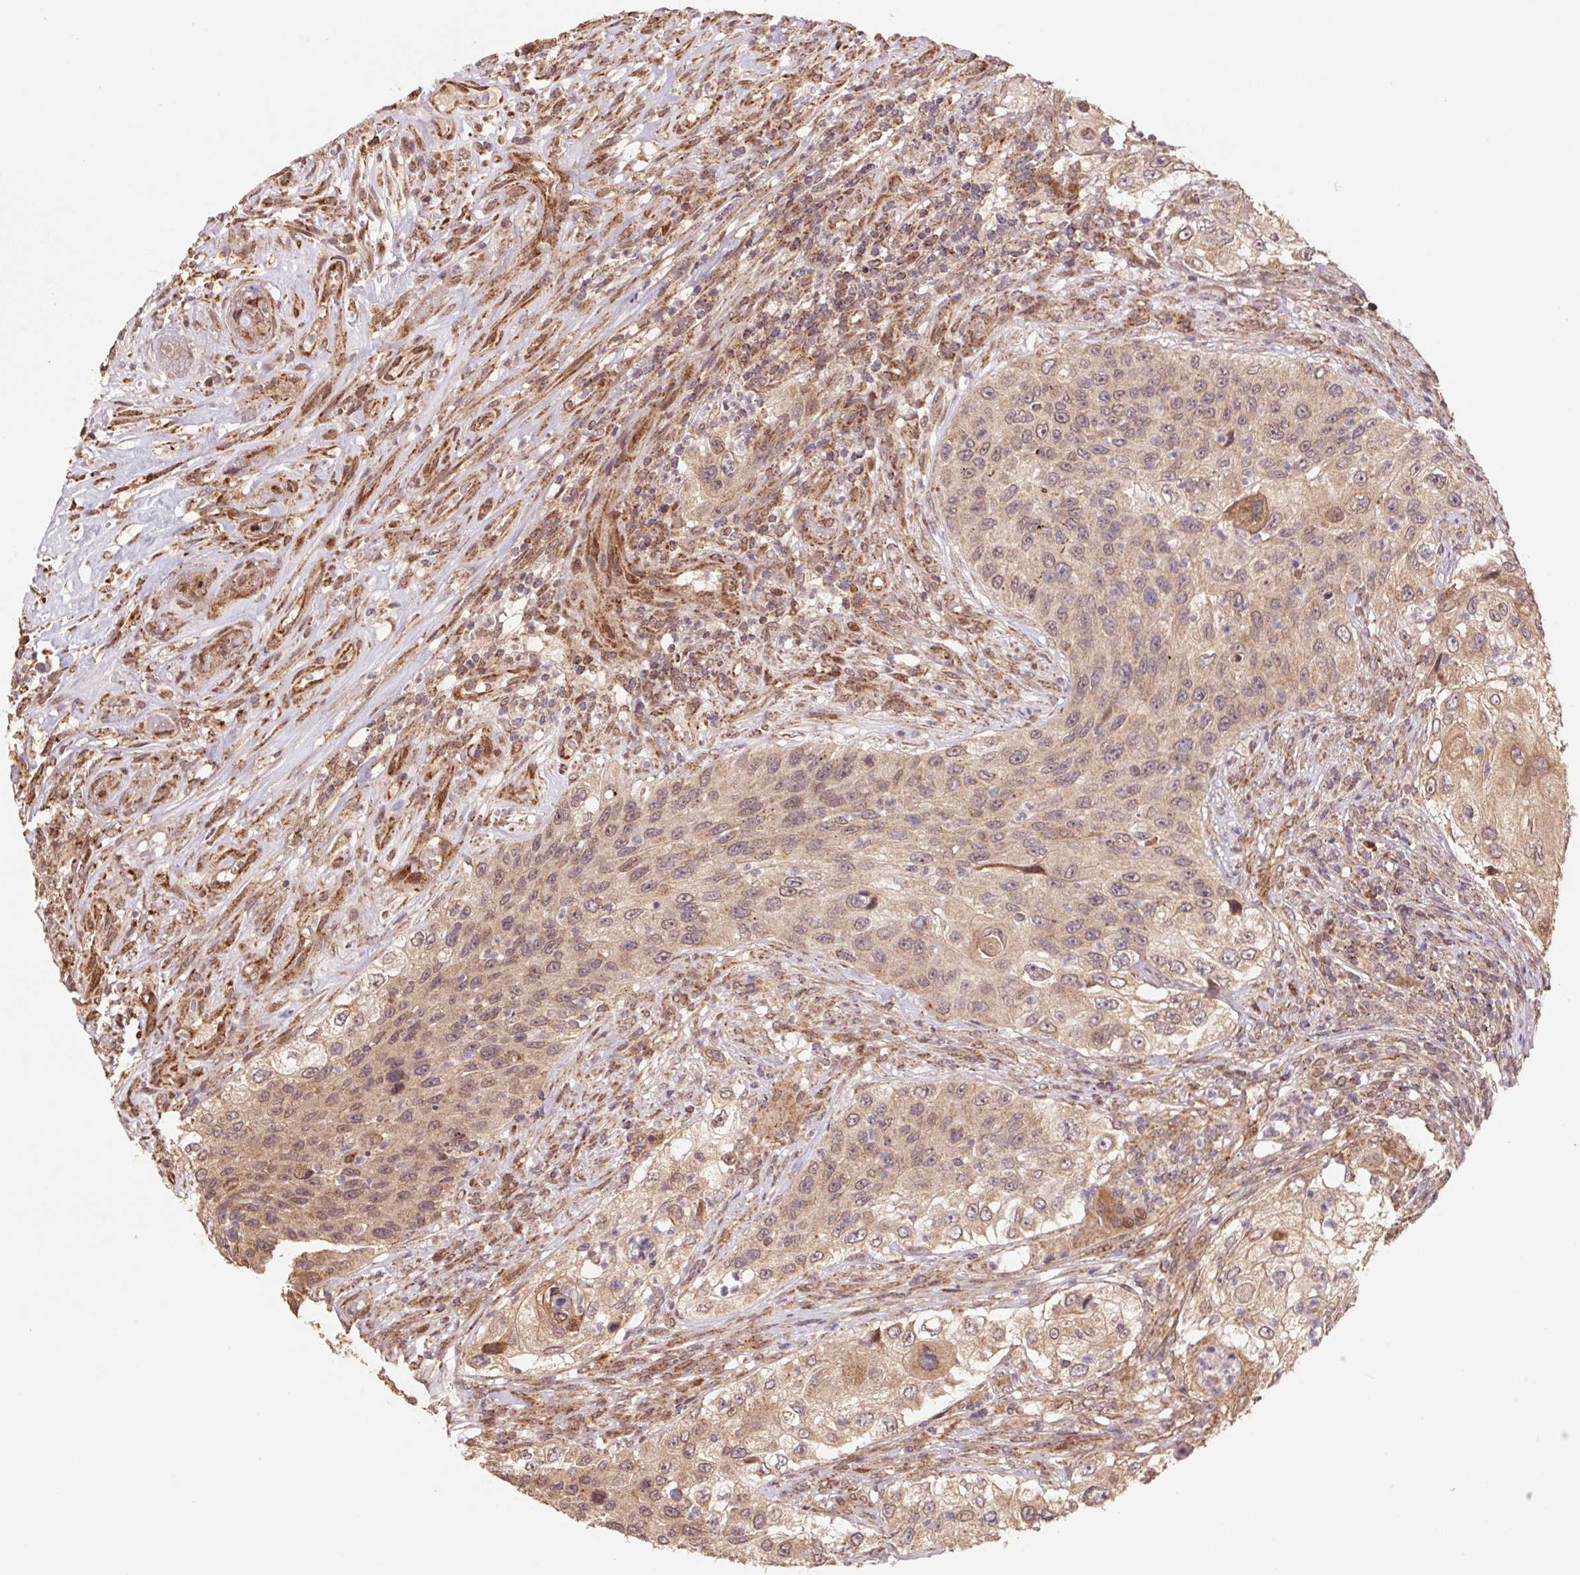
{"staining": {"intensity": "moderate", "quantity": "25%-75%", "location": "cytoplasmic/membranous,nuclear"}, "tissue": "urothelial cancer", "cell_type": "Tumor cells", "image_type": "cancer", "snomed": [{"axis": "morphology", "description": "Urothelial carcinoma, High grade"}, {"axis": "topography", "description": "Urinary bladder"}], "caption": "An image of urothelial cancer stained for a protein exhibits moderate cytoplasmic/membranous and nuclear brown staining in tumor cells. (Stains: DAB (3,3'-diaminobenzidine) in brown, nuclei in blue, Microscopy: brightfield microscopy at high magnification).", "gene": "PDHA1", "patient": {"sex": "female", "age": 60}}